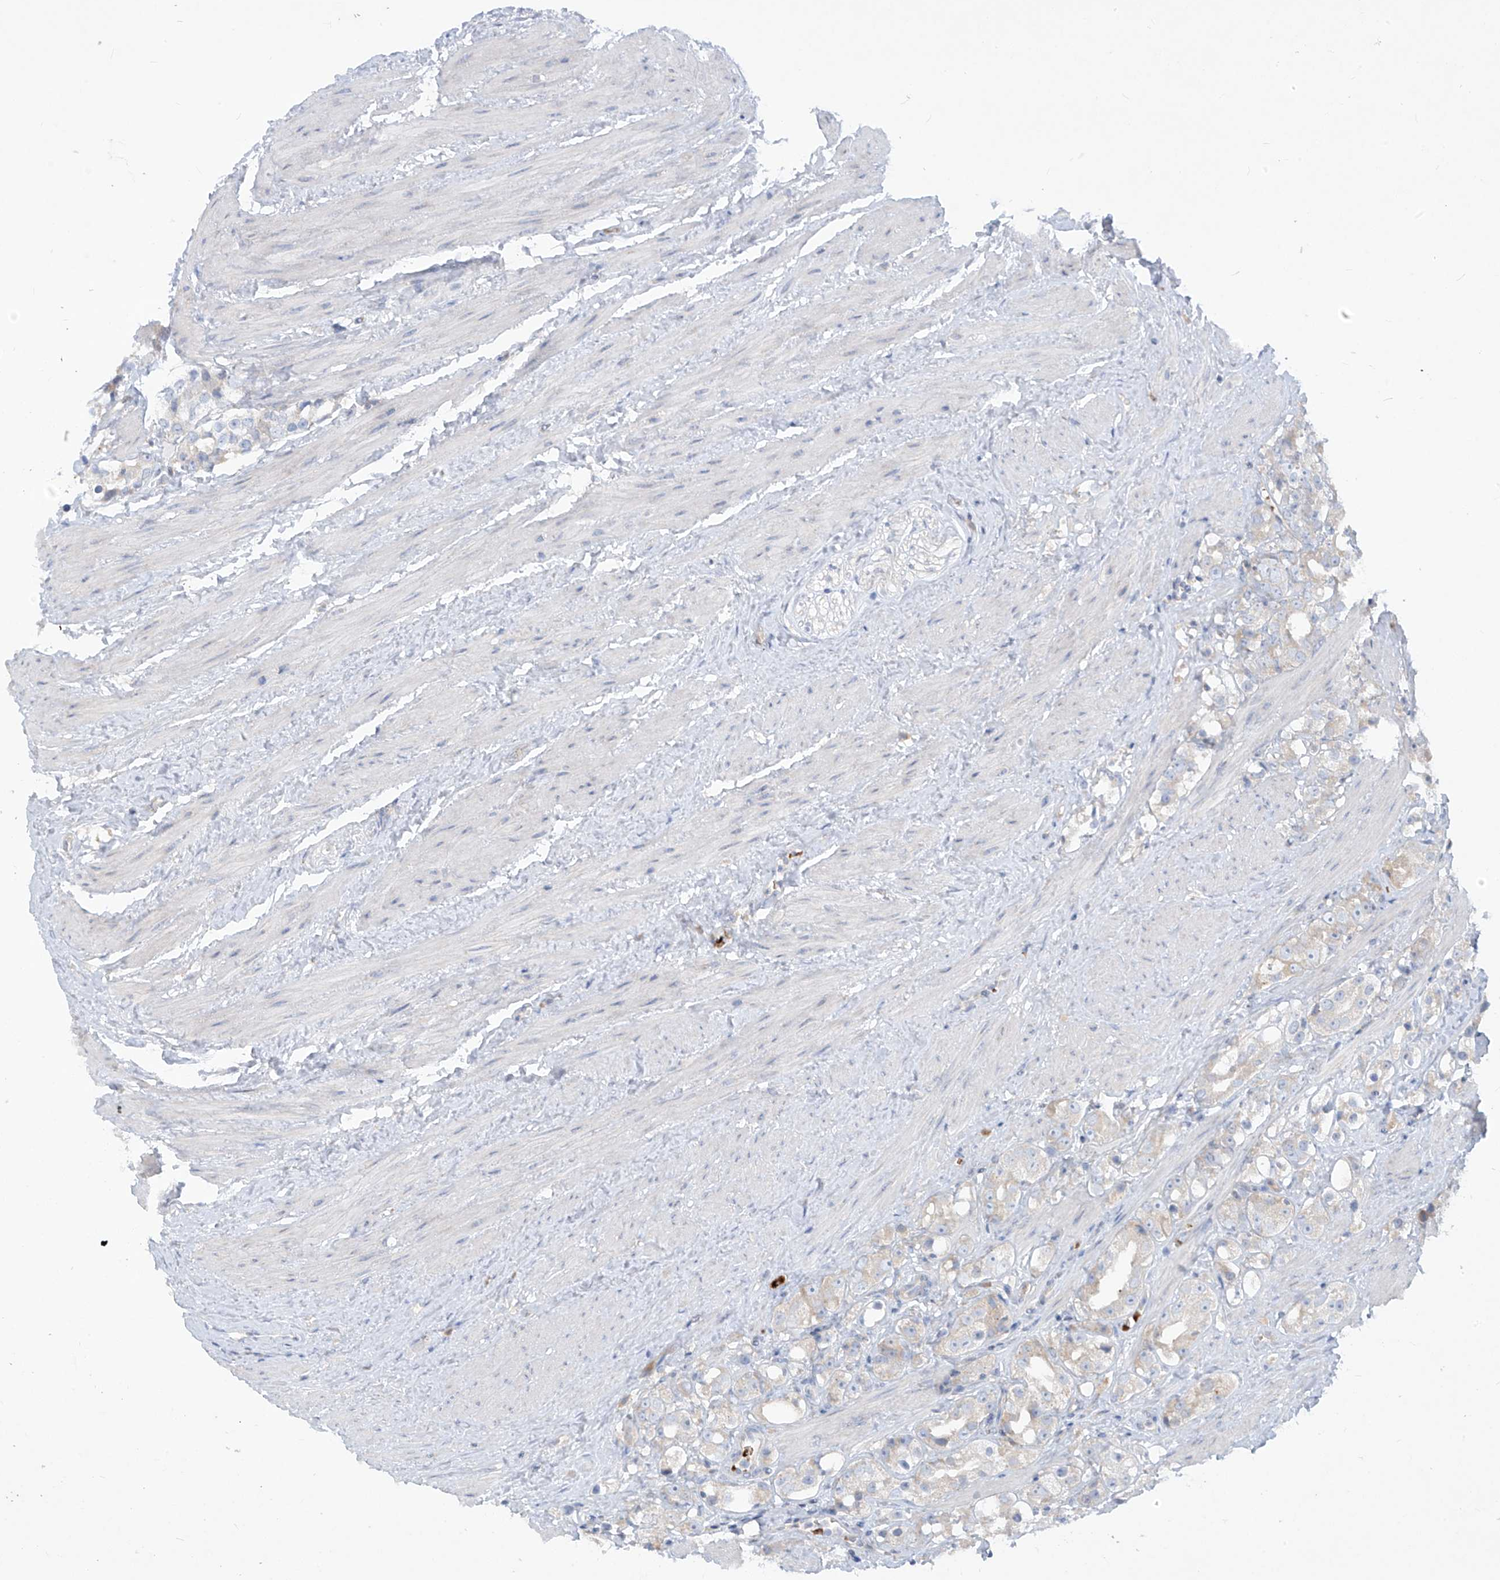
{"staining": {"intensity": "weak", "quantity": "<25%", "location": "cytoplasmic/membranous"}, "tissue": "prostate cancer", "cell_type": "Tumor cells", "image_type": "cancer", "snomed": [{"axis": "morphology", "description": "Adenocarcinoma, NOS"}, {"axis": "topography", "description": "Prostate"}], "caption": "Human adenocarcinoma (prostate) stained for a protein using immunohistochemistry displays no positivity in tumor cells.", "gene": "DGKQ", "patient": {"sex": "male", "age": 79}}